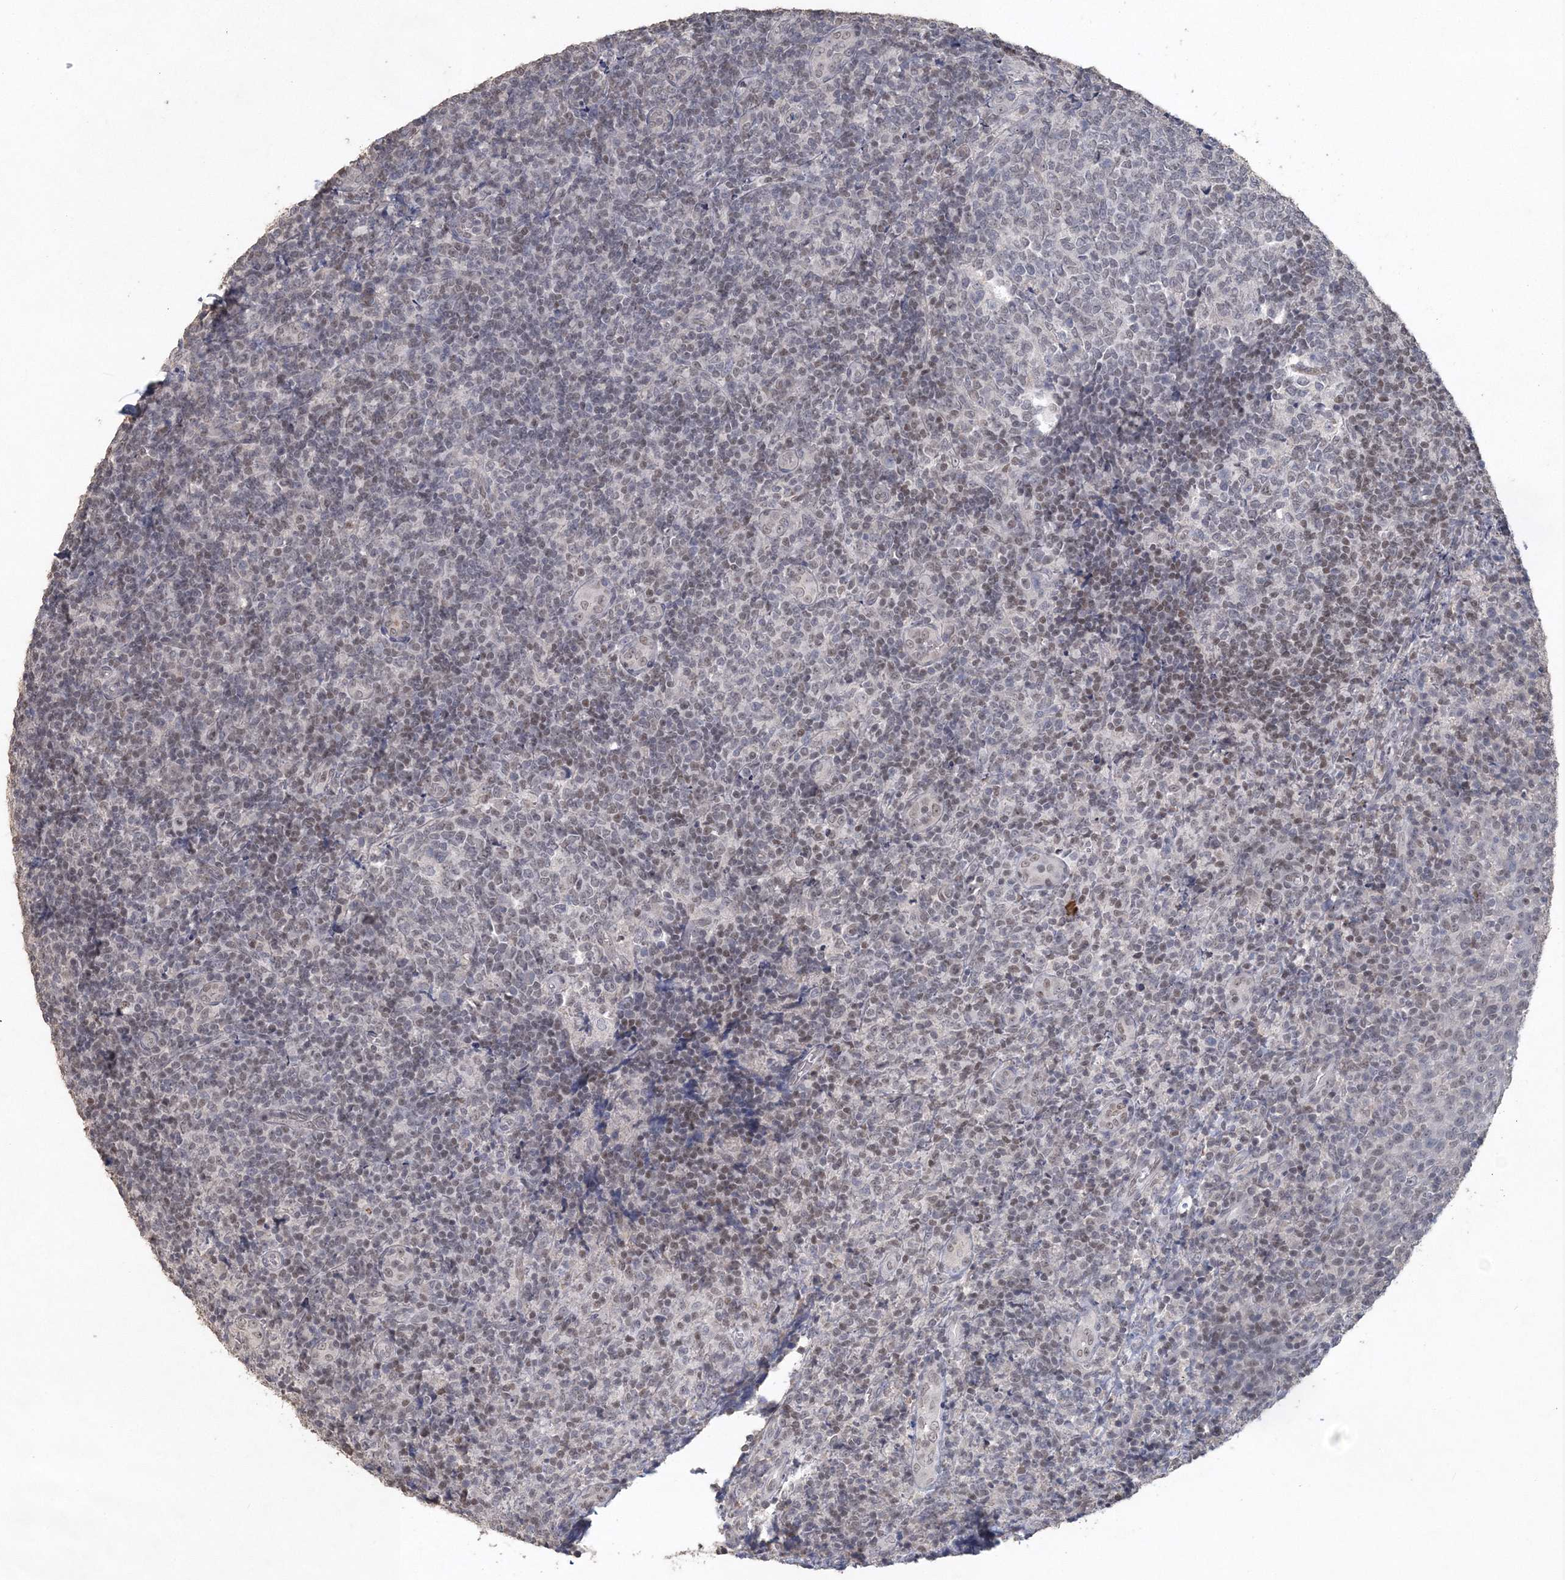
{"staining": {"intensity": "weak", "quantity": "<25%", "location": "nuclear"}, "tissue": "tonsil", "cell_type": "Germinal center cells", "image_type": "normal", "snomed": [{"axis": "morphology", "description": "Normal tissue, NOS"}, {"axis": "topography", "description": "Tonsil"}], "caption": "Immunohistochemistry photomicrograph of benign human tonsil stained for a protein (brown), which shows no positivity in germinal center cells.", "gene": "UIMC1", "patient": {"sex": "female", "age": 19}}